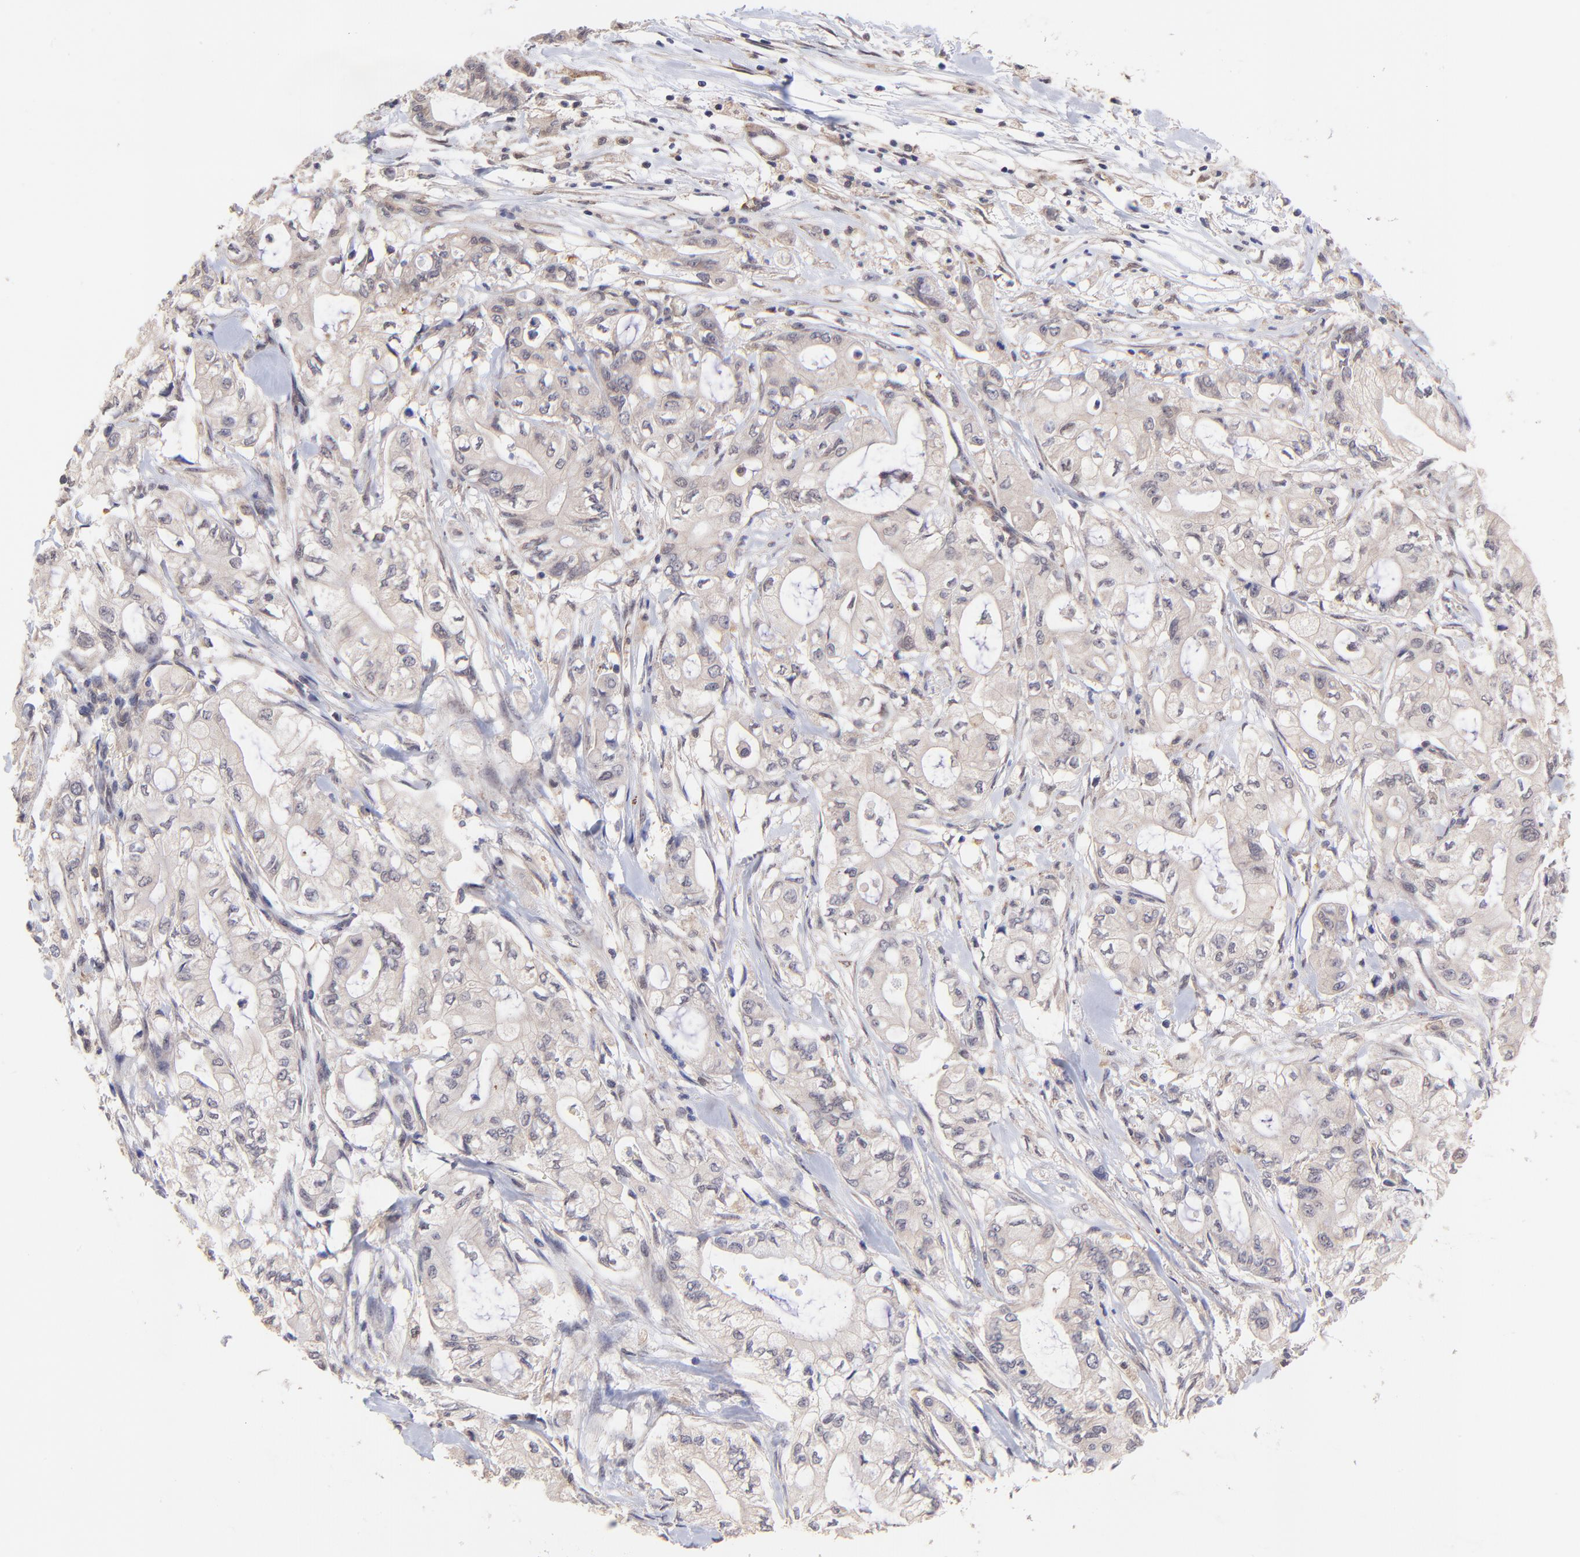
{"staining": {"intensity": "weak", "quantity": ">75%", "location": "cytoplasmic/membranous"}, "tissue": "pancreatic cancer", "cell_type": "Tumor cells", "image_type": "cancer", "snomed": [{"axis": "morphology", "description": "Adenocarcinoma, NOS"}, {"axis": "topography", "description": "Pancreas"}], "caption": "This photomicrograph displays pancreatic cancer stained with immunohistochemistry (IHC) to label a protein in brown. The cytoplasmic/membranous of tumor cells show weak positivity for the protein. Nuclei are counter-stained blue.", "gene": "ZNF747", "patient": {"sex": "male", "age": 79}}